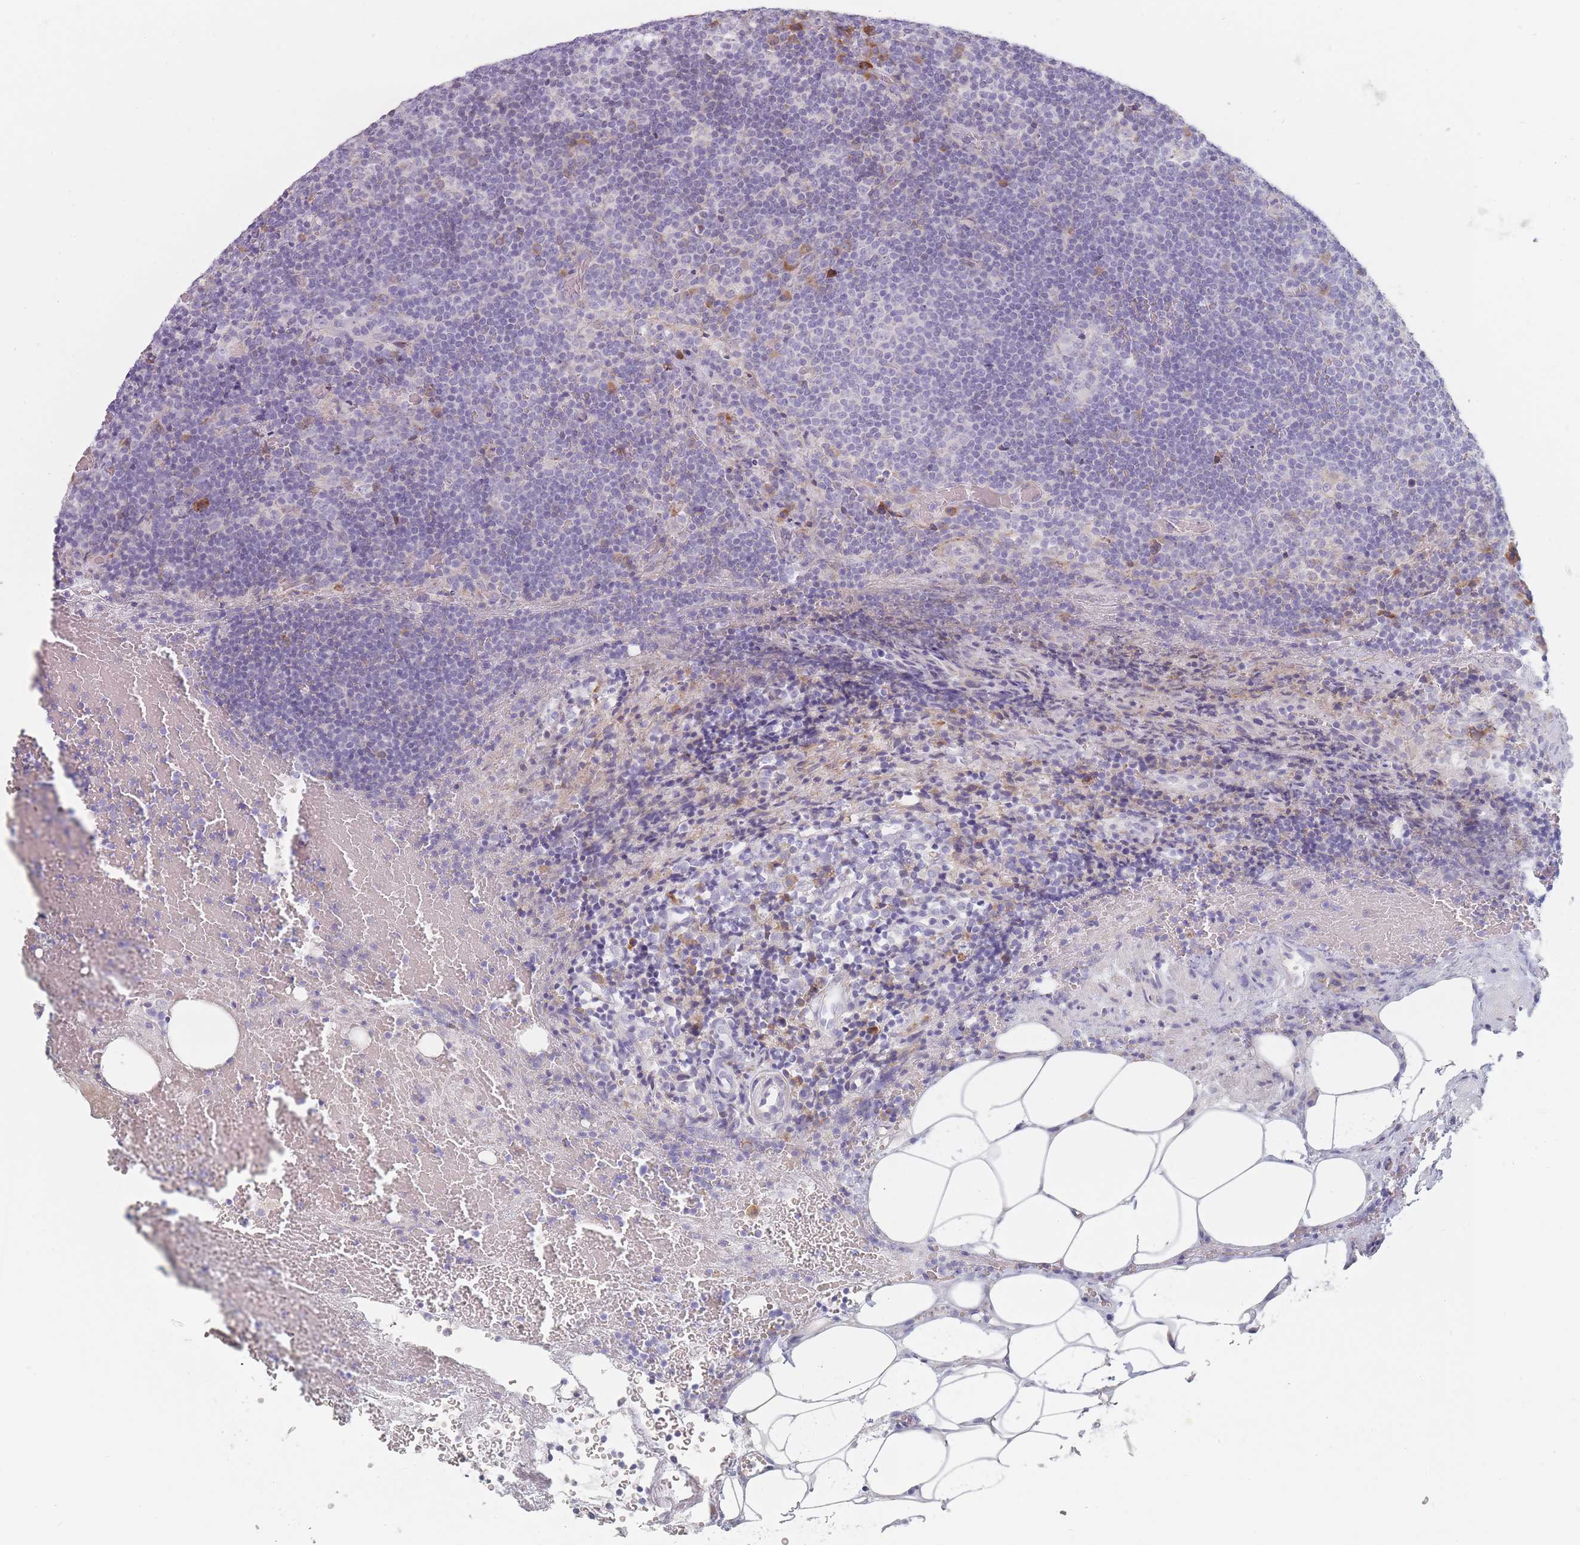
{"staining": {"intensity": "negative", "quantity": "none", "location": "none"}, "tissue": "lymph node", "cell_type": "Germinal center cells", "image_type": "normal", "snomed": [{"axis": "morphology", "description": "Normal tissue, NOS"}, {"axis": "topography", "description": "Lymph node"}], "caption": "The histopathology image exhibits no significant staining in germinal center cells of lymph node.", "gene": "SPATS1", "patient": {"sex": "male", "age": 58}}